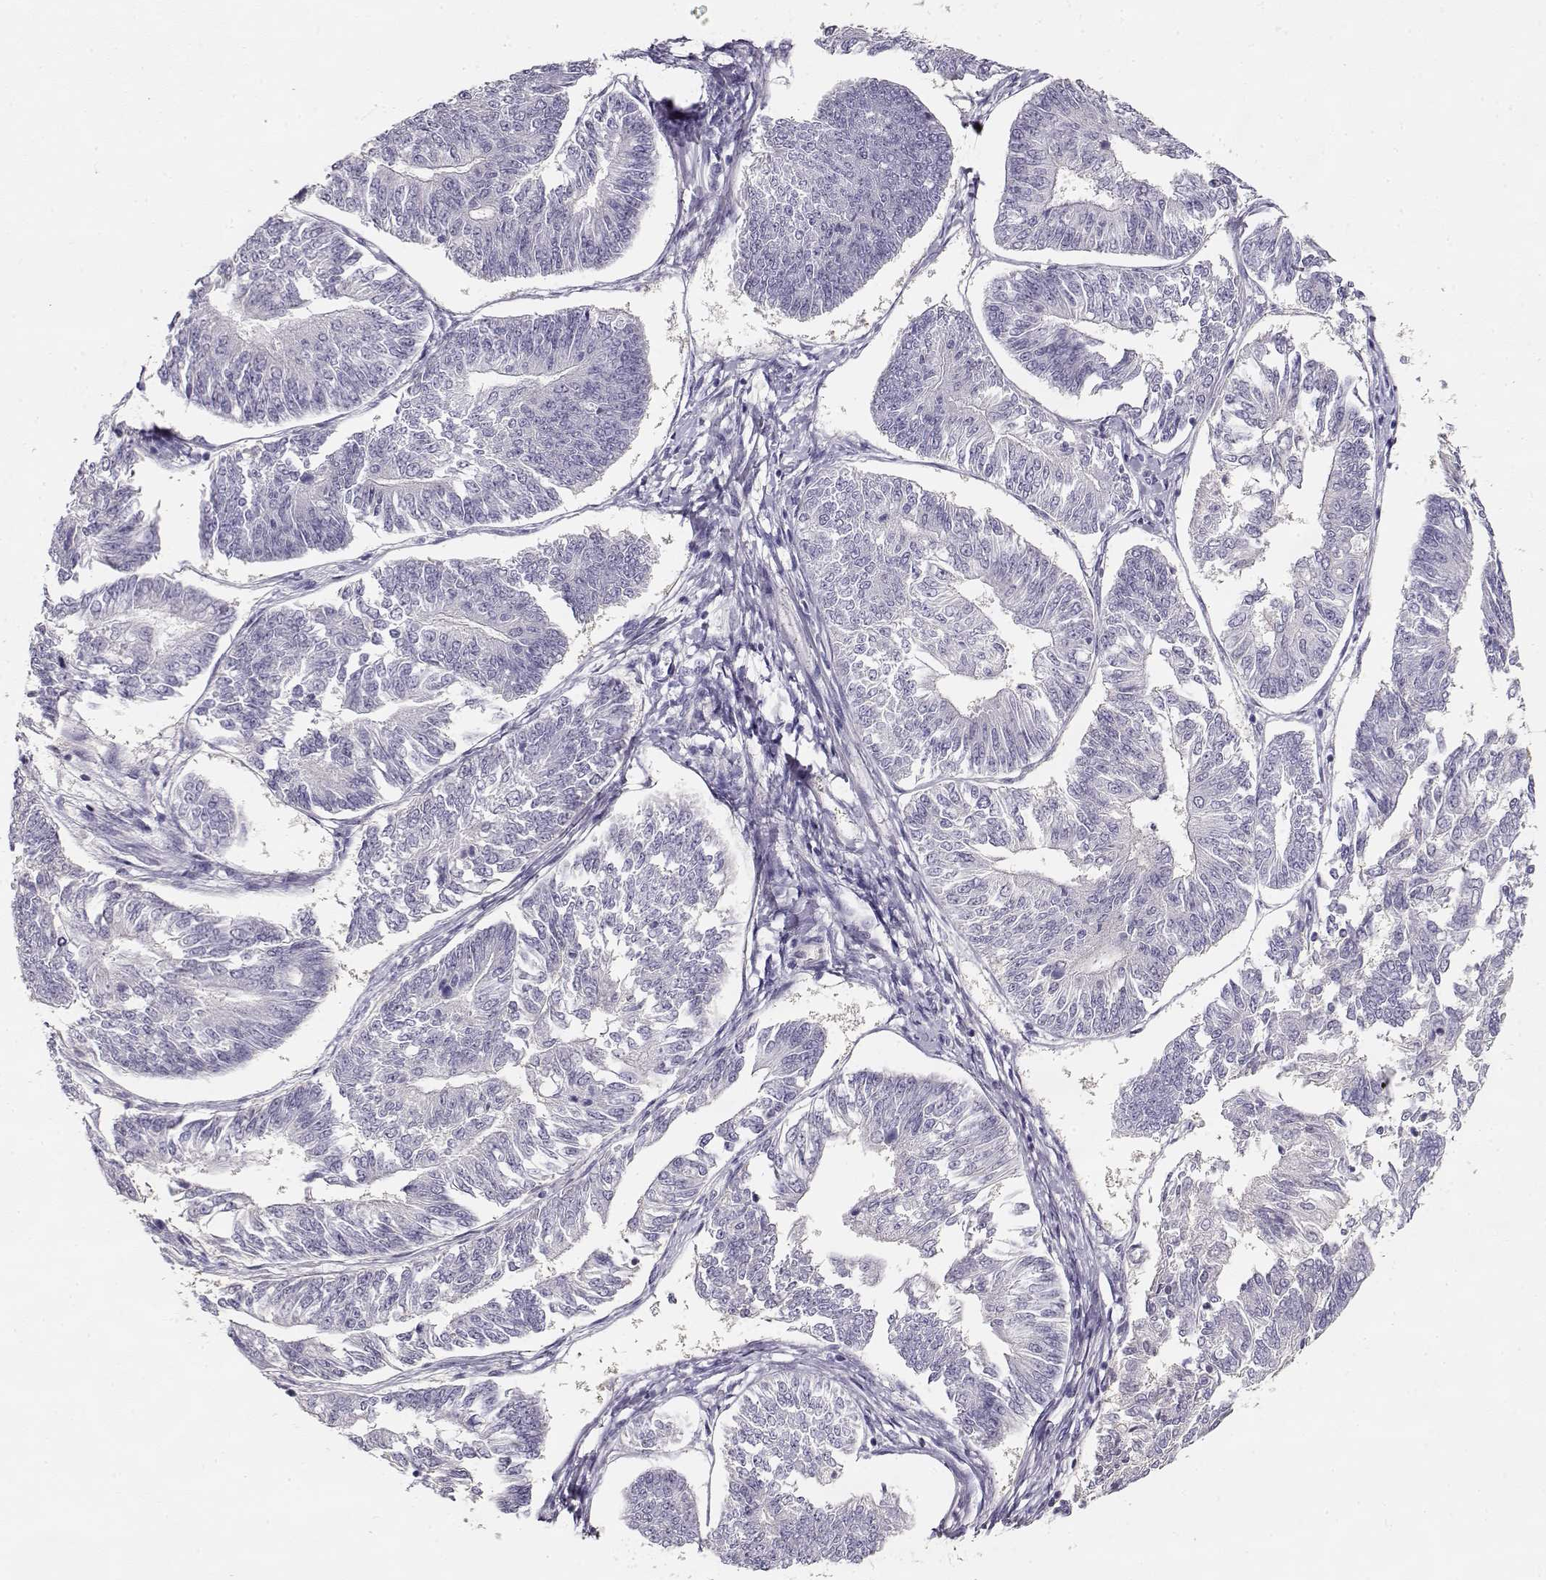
{"staining": {"intensity": "negative", "quantity": "none", "location": "none"}, "tissue": "endometrial cancer", "cell_type": "Tumor cells", "image_type": "cancer", "snomed": [{"axis": "morphology", "description": "Adenocarcinoma, NOS"}, {"axis": "topography", "description": "Endometrium"}], "caption": "High magnification brightfield microscopy of adenocarcinoma (endometrial) stained with DAB (brown) and counterstained with hematoxylin (blue): tumor cells show no significant expression. (Immunohistochemistry, brightfield microscopy, high magnification).", "gene": "NDRG4", "patient": {"sex": "female", "age": 58}}